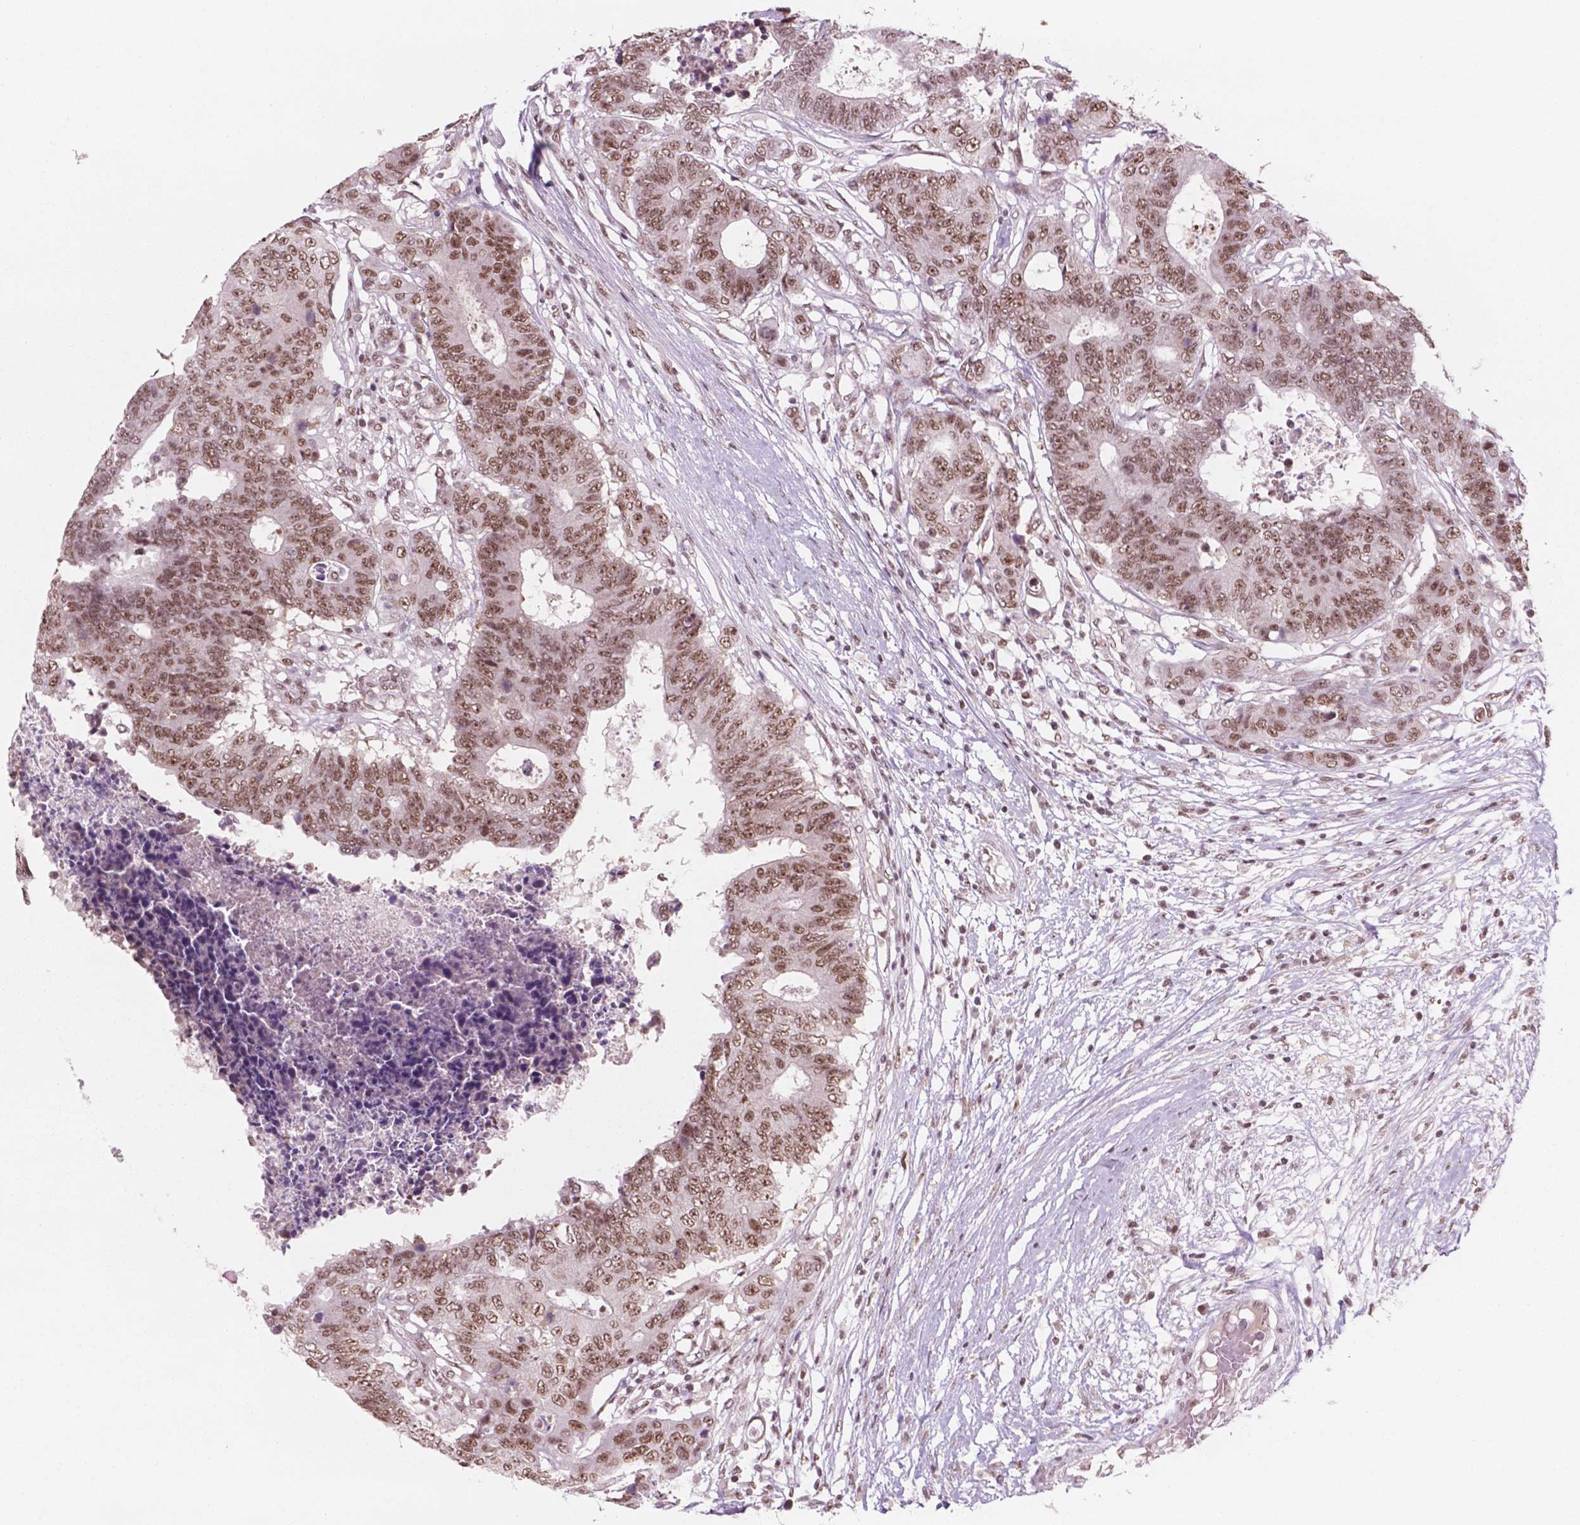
{"staining": {"intensity": "moderate", "quantity": ">75%", "location": "nuclear"}, "tissue": "colorectal cancer", "cell_type": "Tumor cells", "image_type": "cancer", "snomed": [{"axis": "morphology", "description": "Adenocarcinoma, NOS"}, {"axis": "topography", "description": "Colon"}], "caption": "This micrograph shows IHC staining of human adenocarcinoma (colorectal), with medium moderate nuclear expression in about >75% of tumor cells.", "gene": "POLR2E", "patient": {"sex": "female", "age": 48}}